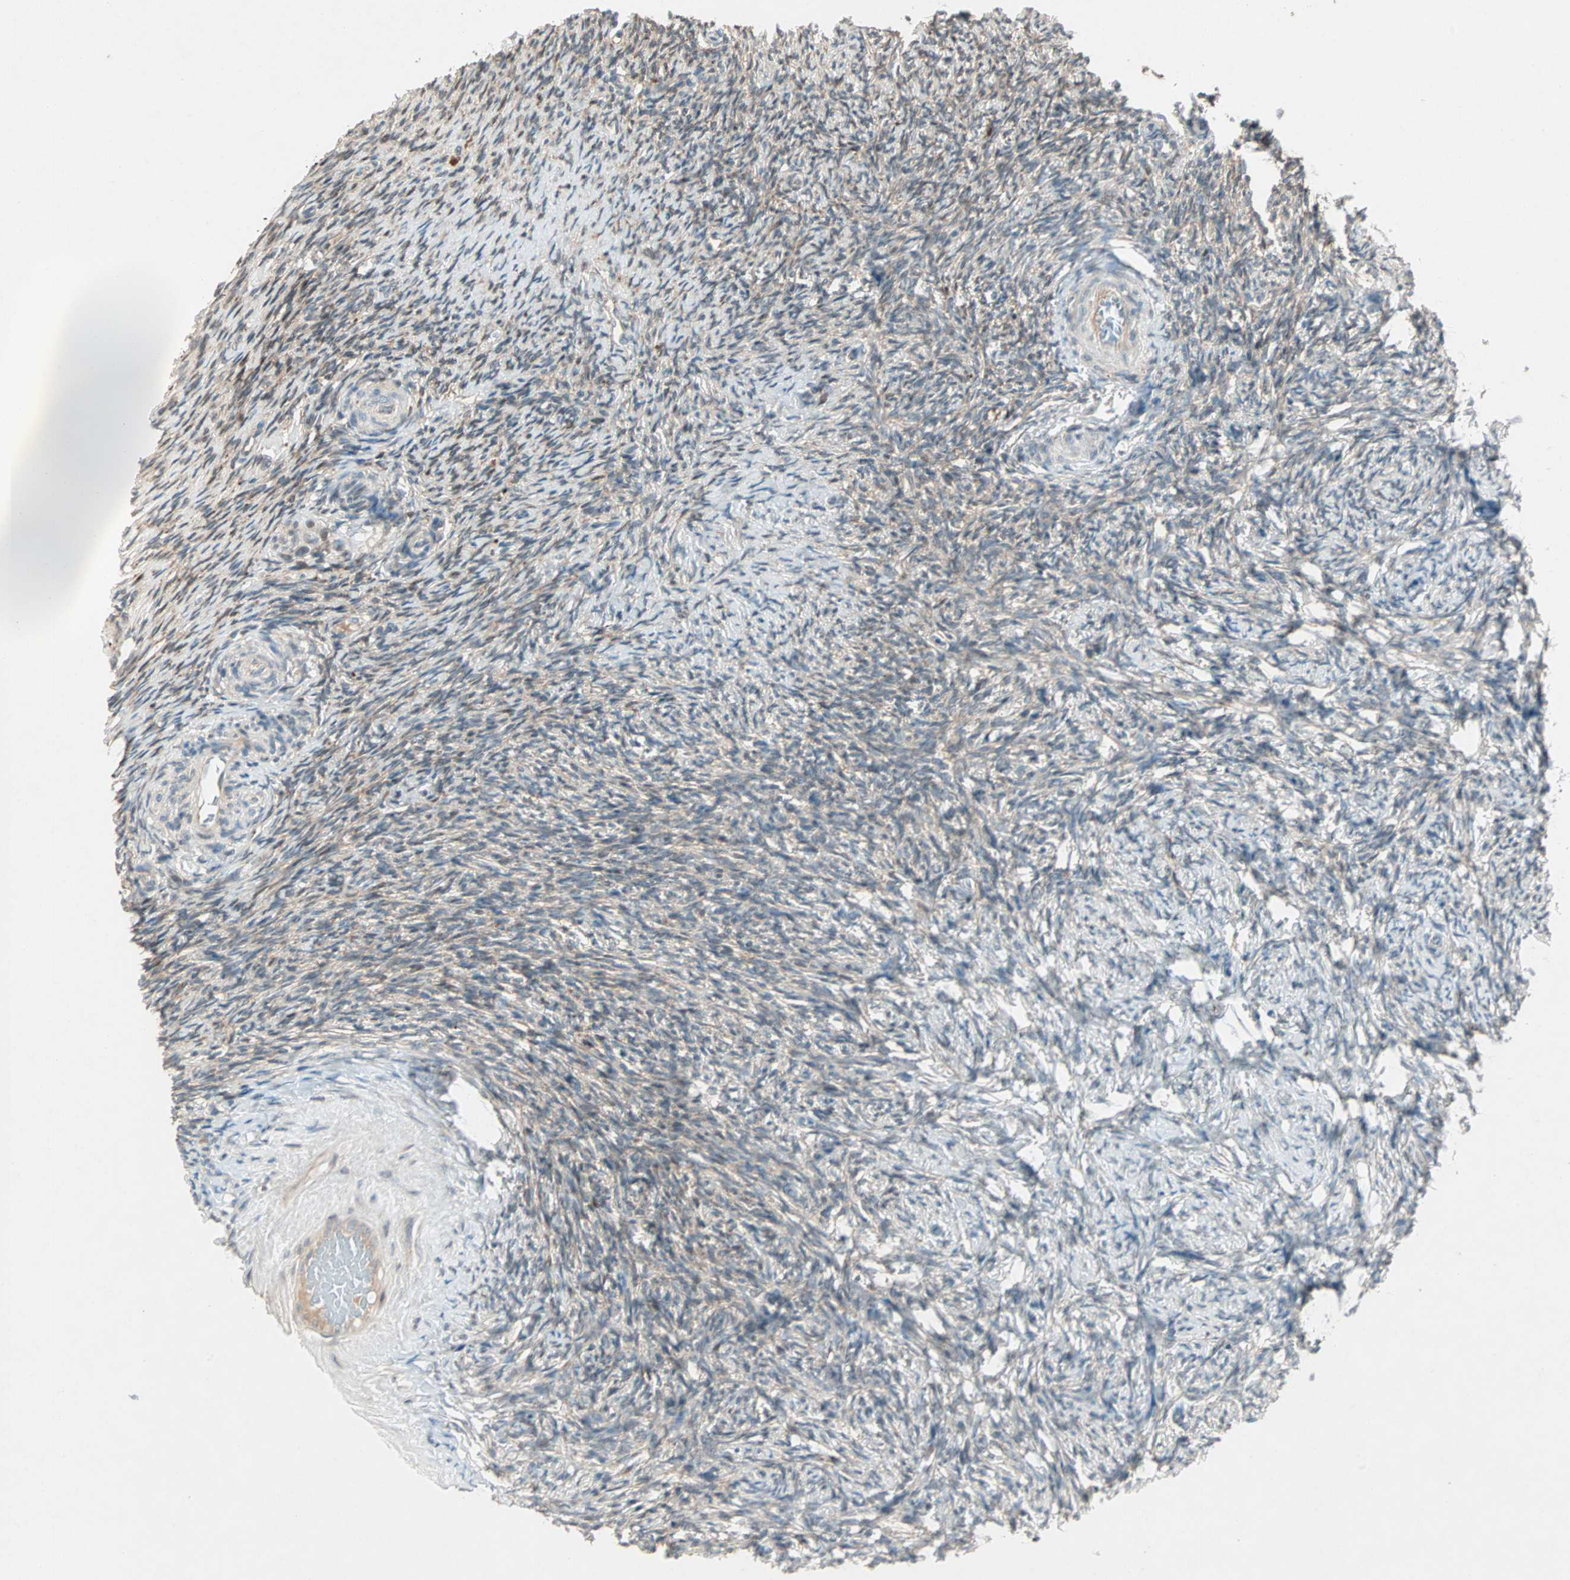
{"staining": {"intensity": "moderate", "quantity": ">75%", "location": "cytoplasmic/membranous"}, "tissue": "ovary", "cell_type": "Follicle cells", "image_type": "normal", "snomed": [{"axis": "morphology", "description": "Normal tissue, NOS"}, {"axis": "topography", "description": "Ovary"}], "caption": "Ovary stained with IHC reveals moderate cytoplasmic/membranous expression in about >75% of follicle cells.", "gene": "RTL6", "patient": {"sex": "female", "age": 60}}